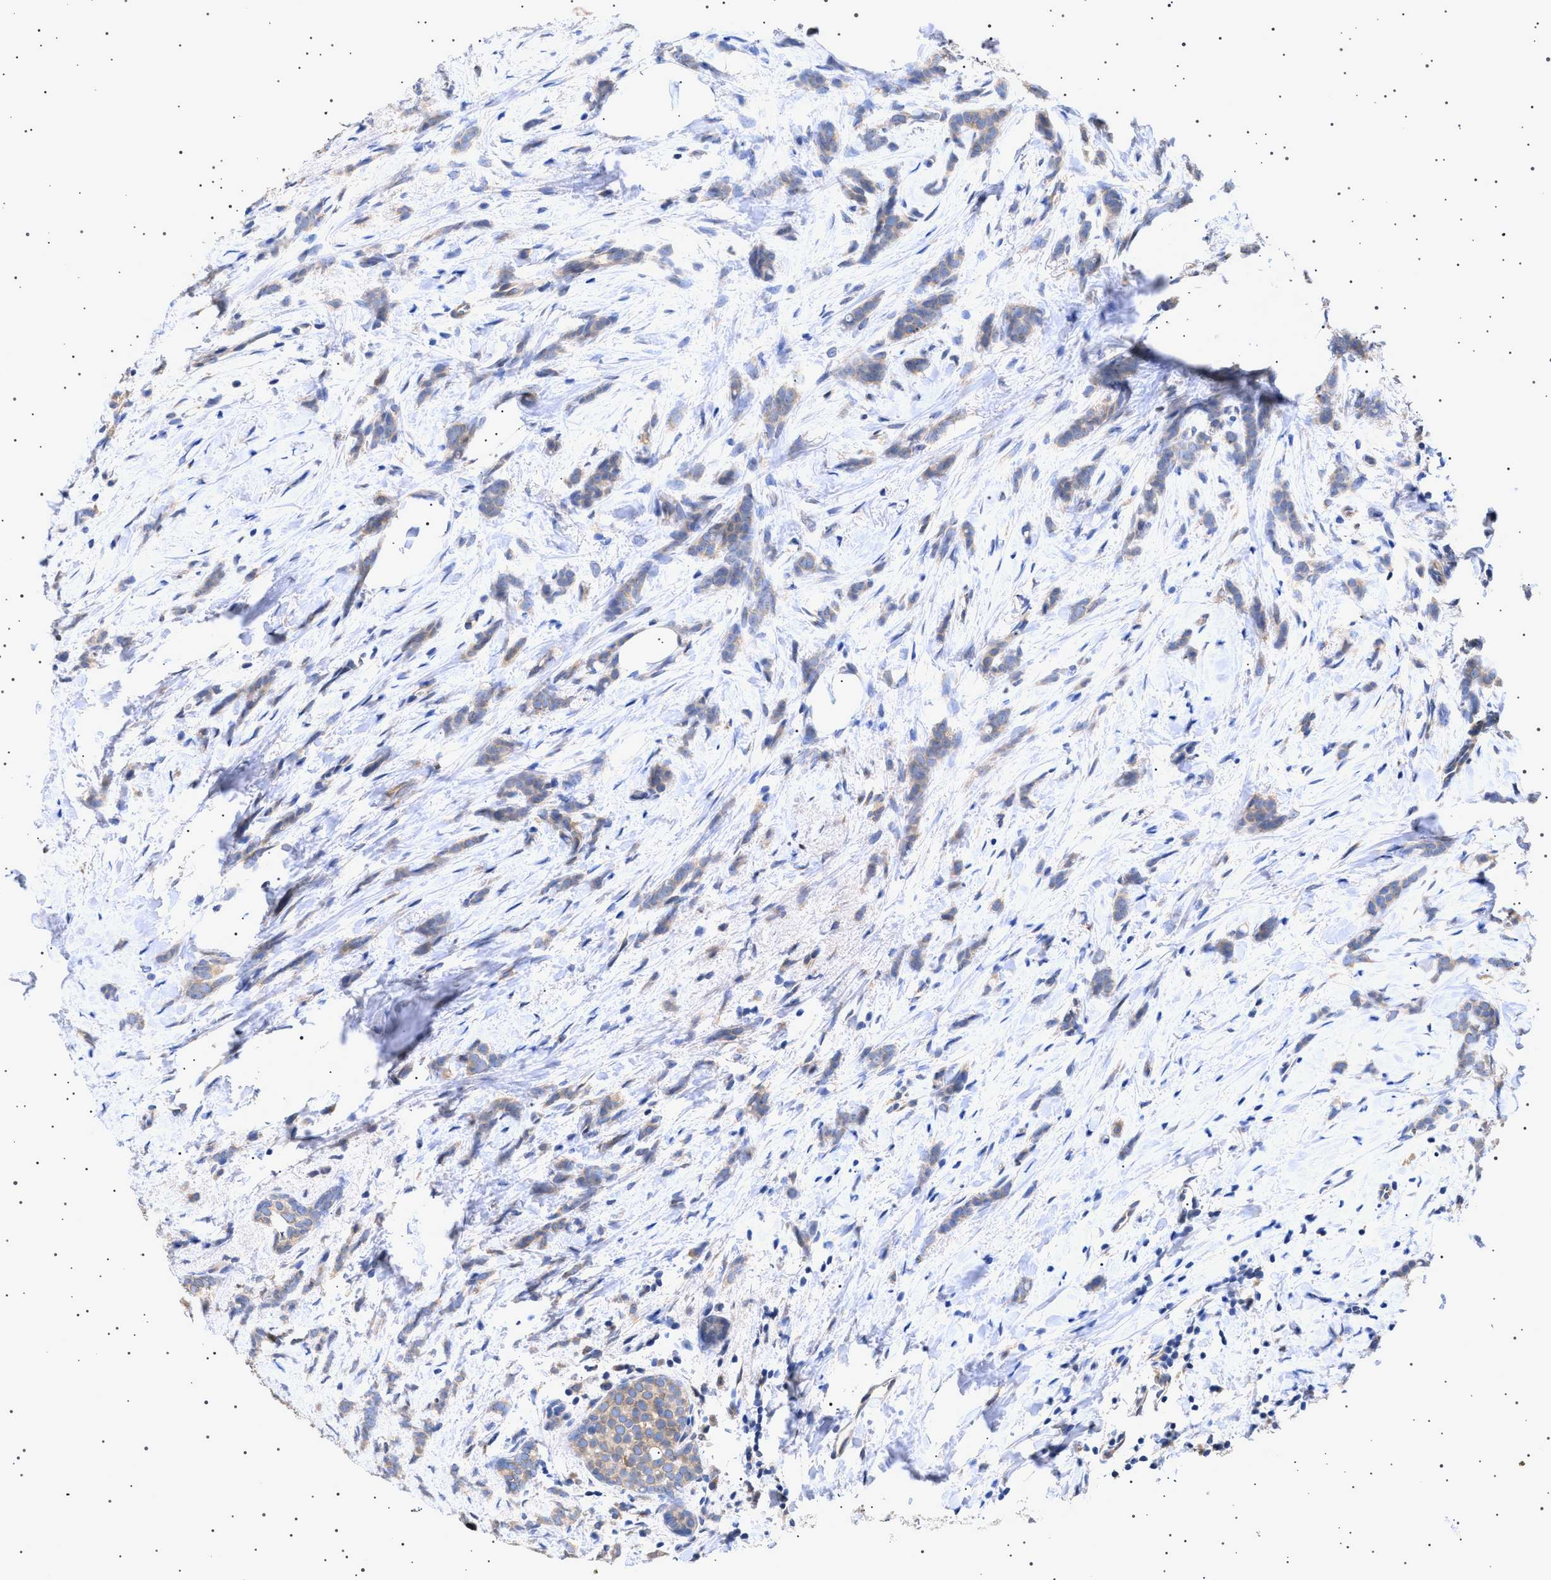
{"staining": {"intensity": "weak", "quantity": ">75%", "location": "cytoplasmic/membranous"}, "tissue": "breast cancer", "cell_type": "Tumor cells", "image_type": "cancer", "snomed": [{"axis": "morphology", "description": "Lobular carcinoma, in situ"}, {"axis": "morphology", "description": "Lobular carcinoma"}, {"axis": "topography", "description": "Breast"}], "caption": "Lobular carcinoma (breast) stained with a brown dye reveals weak cytoplasmic/membranous positive expression in approximately >75% of tumor cells.", "gene": "NUP93", "patient": {"sex": "female", "age": 41}}